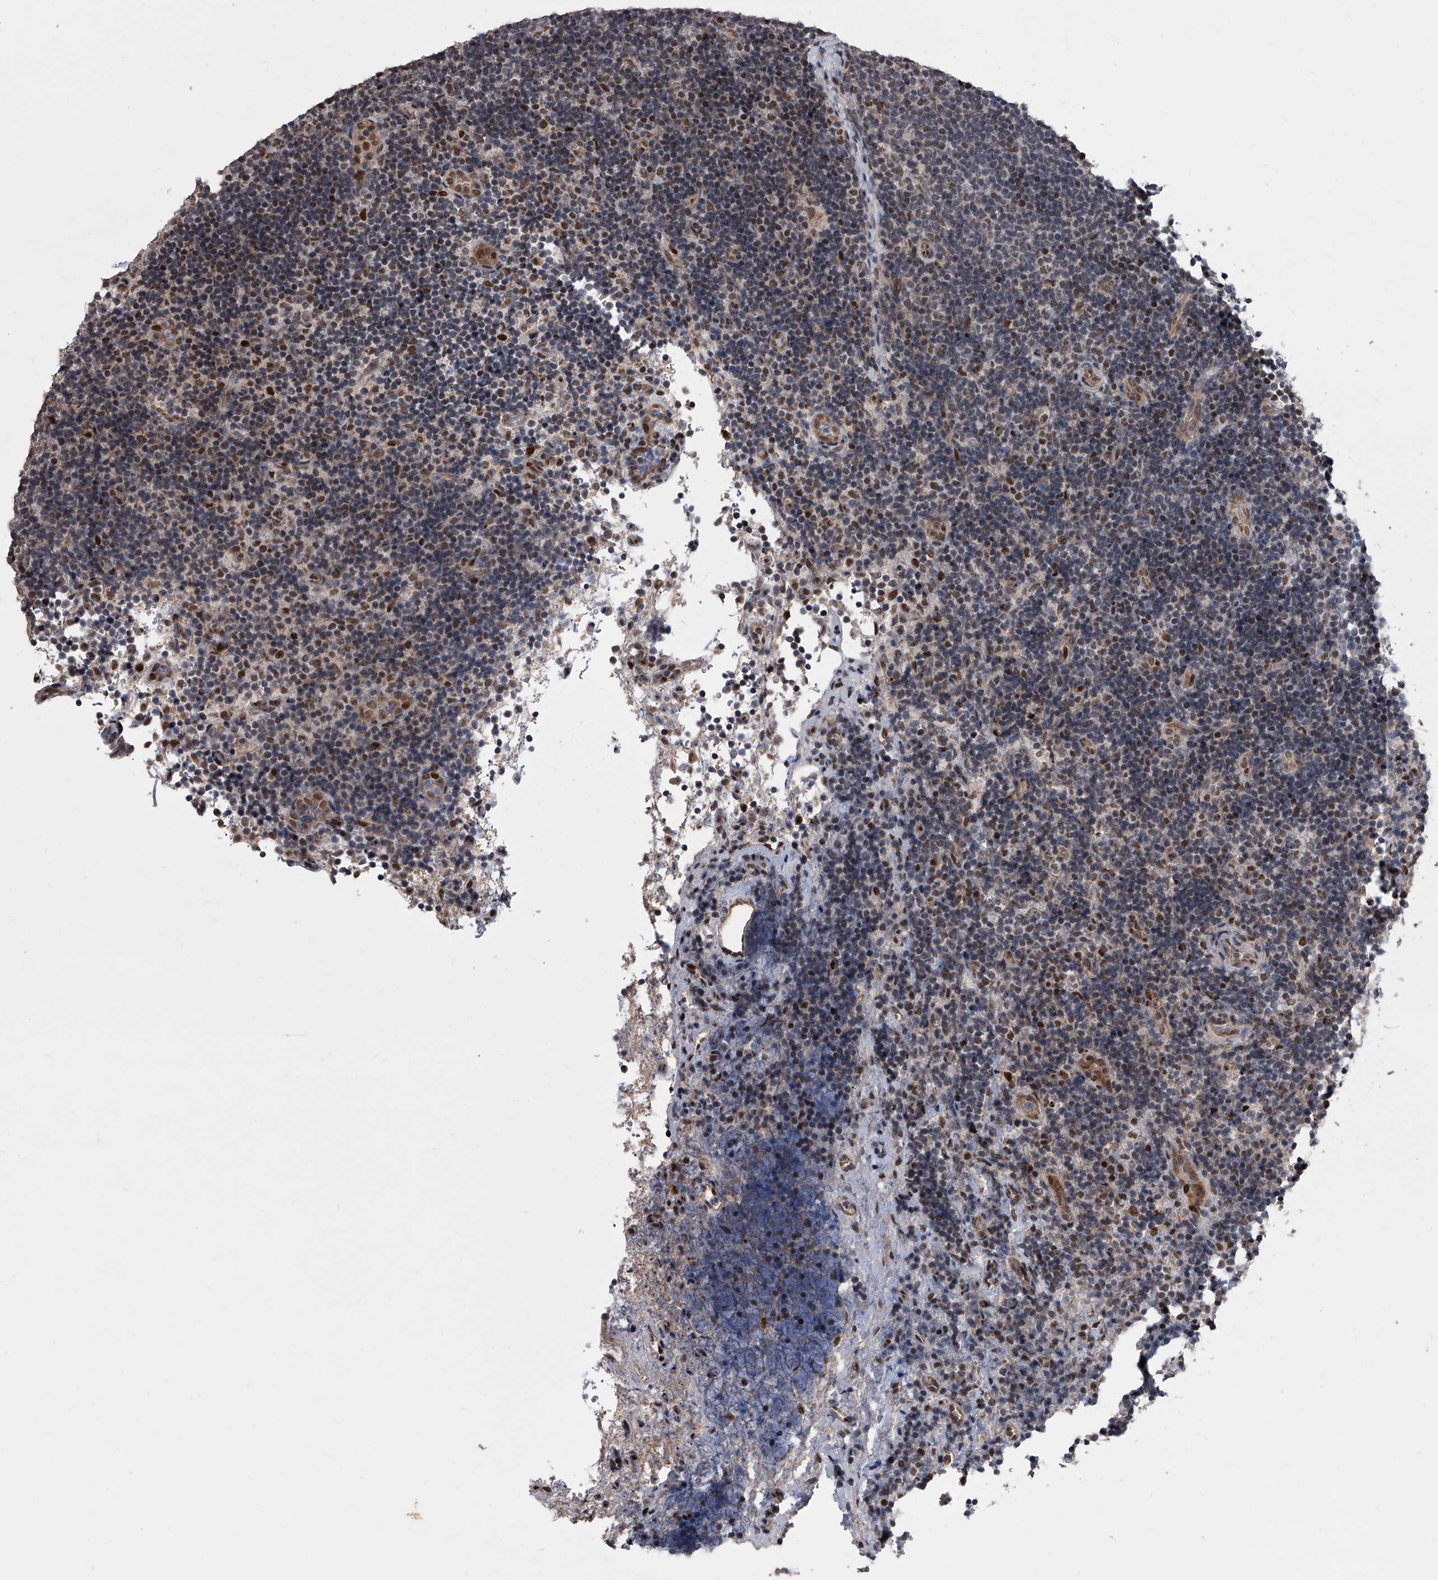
{"staining": {"intensity": "weak", "quantity": "<25%", "location": "nuclear"}, "tissue": "lymph node", "cell_type": "Germinal center cells", "image_type": "normal", "snomed": [{"axis": "morphology", "description": "Normal tissue, NOS"}, {"axis": "topography", "description": "Lymph node"}], "caption": "DAB (3,3'-diaminobenzidine) immunohistochemical staining of unremarkable human lymph node displays no significant expression in germinal center cells.", "gene": "ZNF426", "patient": {"sex": "female", "age": 22}}